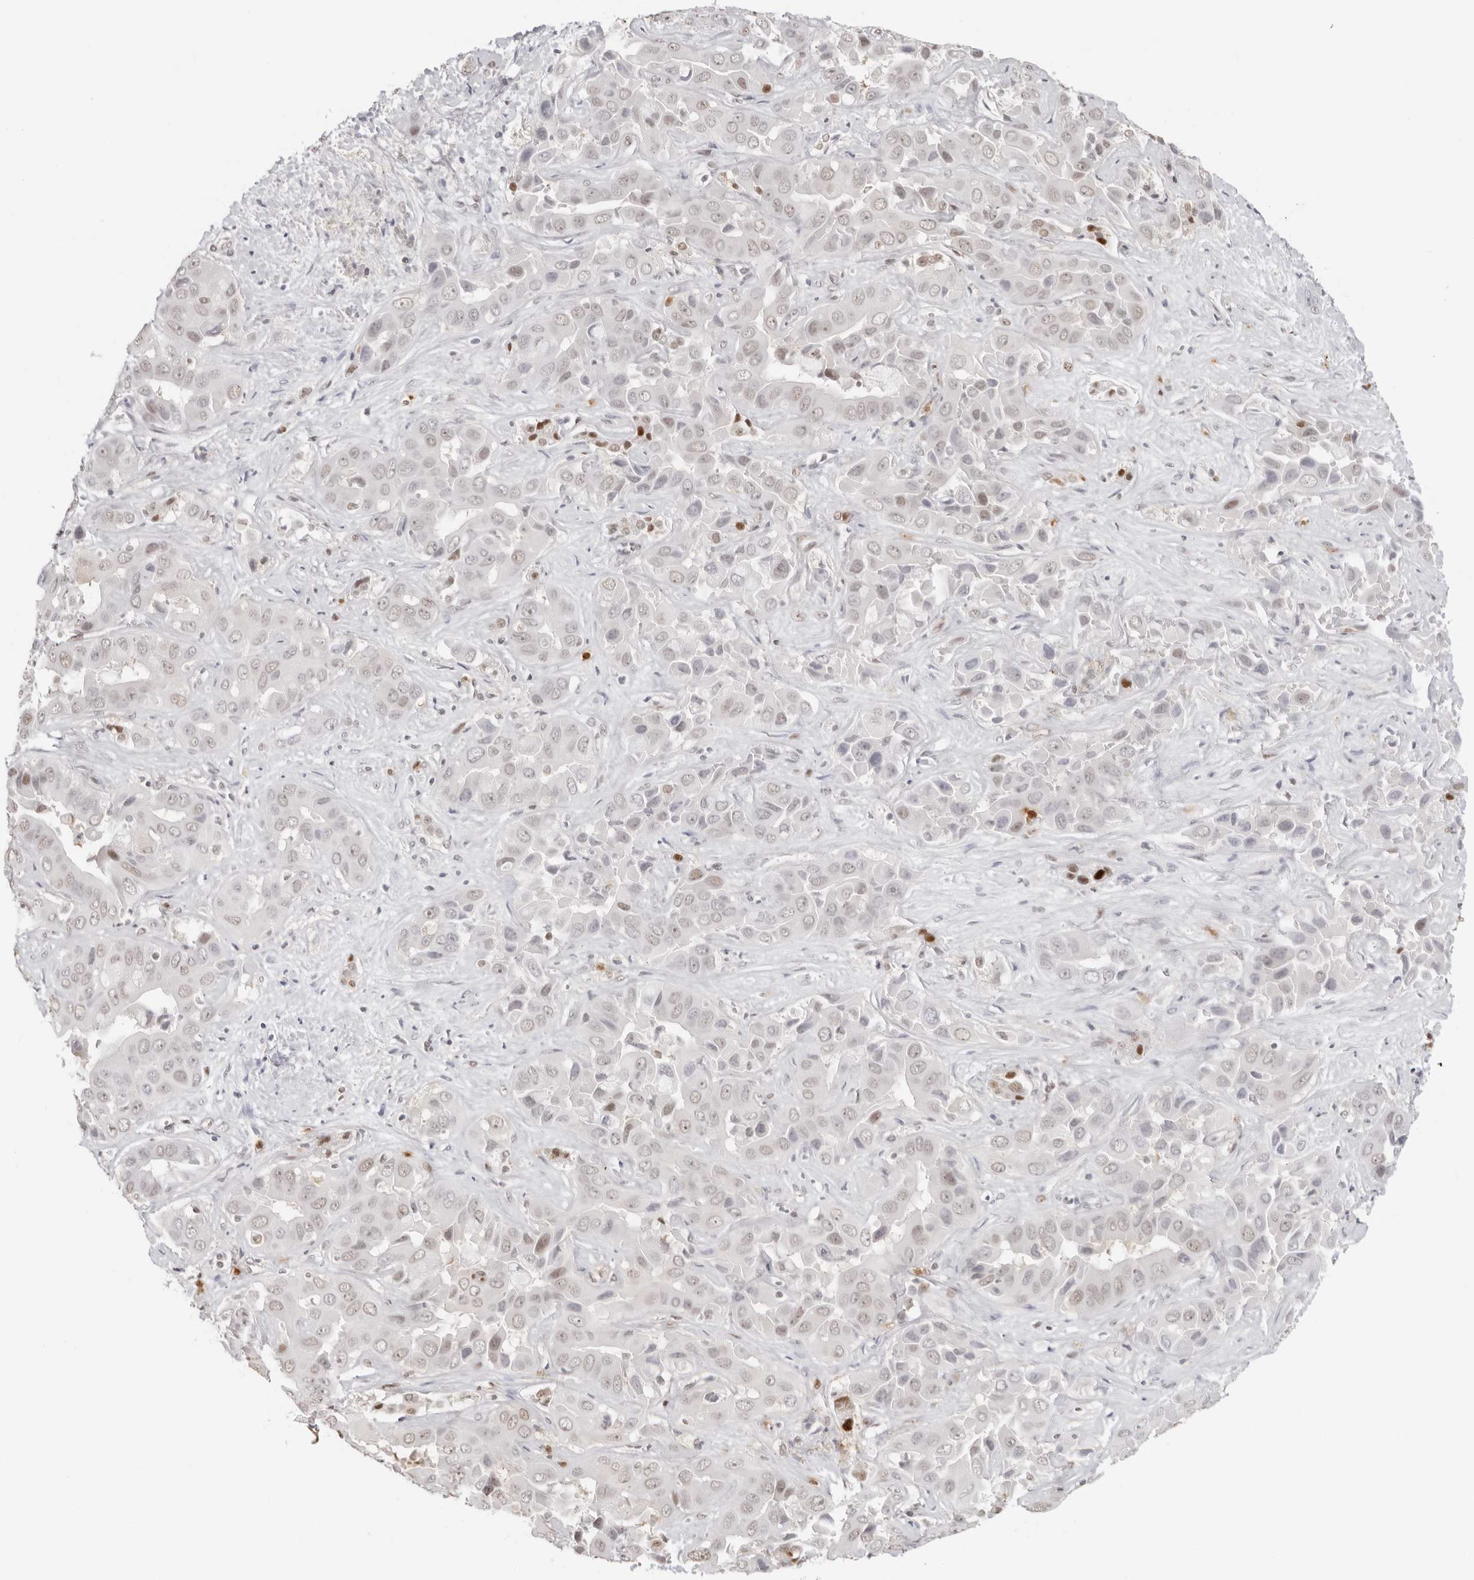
{"staining": {"intensity": "weak", "quantity": "<25%", "location": "nuclear"}, "tissue": "liver cancer", "cell_type": "Tumor cells", "image_type": "cancer", "snomed": [{"axis": "morphology", "description": "Cholangiocarcinoma"}, {"axis": "topography", "description": "Liver"}], "caption": "High magnification brightfield microscopy of cholangiocarcinoma (liver) stained with DAB (3,3'-diaminobenzidine) (brown) and counterstained with hematoxylin (blue): tumor cells show no significant positivity. (DAB (3,3'-diaminobenzidine) immunohistochemistry (IHC) visualized using brightfield microscopy, high magnification).", "gene": "RNF146", "patient": {"sex": "female", "age": 52}}